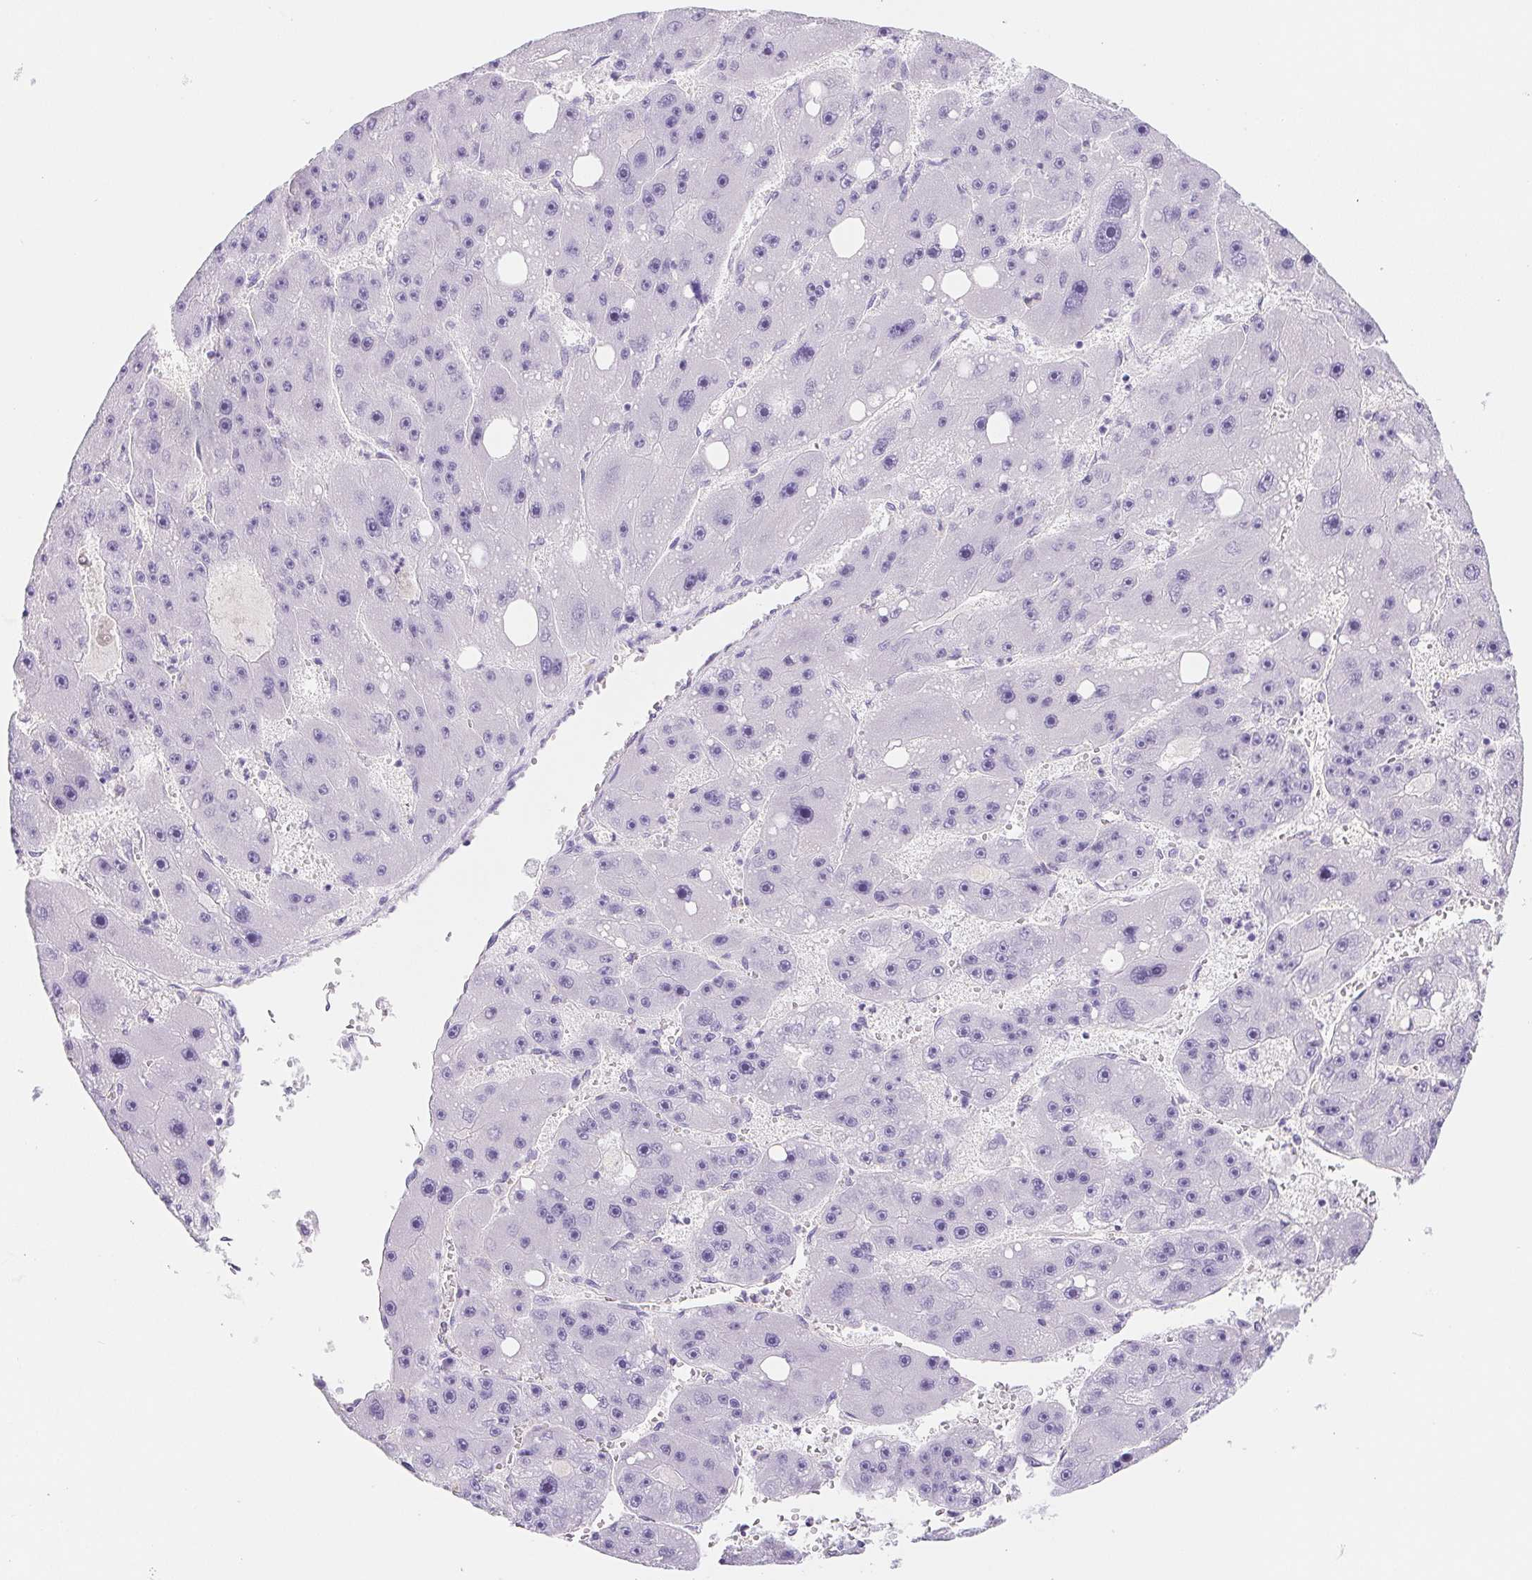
{"staining": {"intensity": "negative", "quantity": "none", "location": "none"}, "tissue": "liver cancer", "cell_type": "Tumor cells", "image_type": "cancer", "snomed": [{"axis": "morphology", "description": "Carcinoma, Hepatocellular, NOS"}, {"axis": "topography", "description": "Liver"}], "caption": "There is no significant expression in tumor cells of liver cancer (hepatocellular carcinoma).", "gene": "PNLIP", "patient": {"sex": "female", "age": 61}}